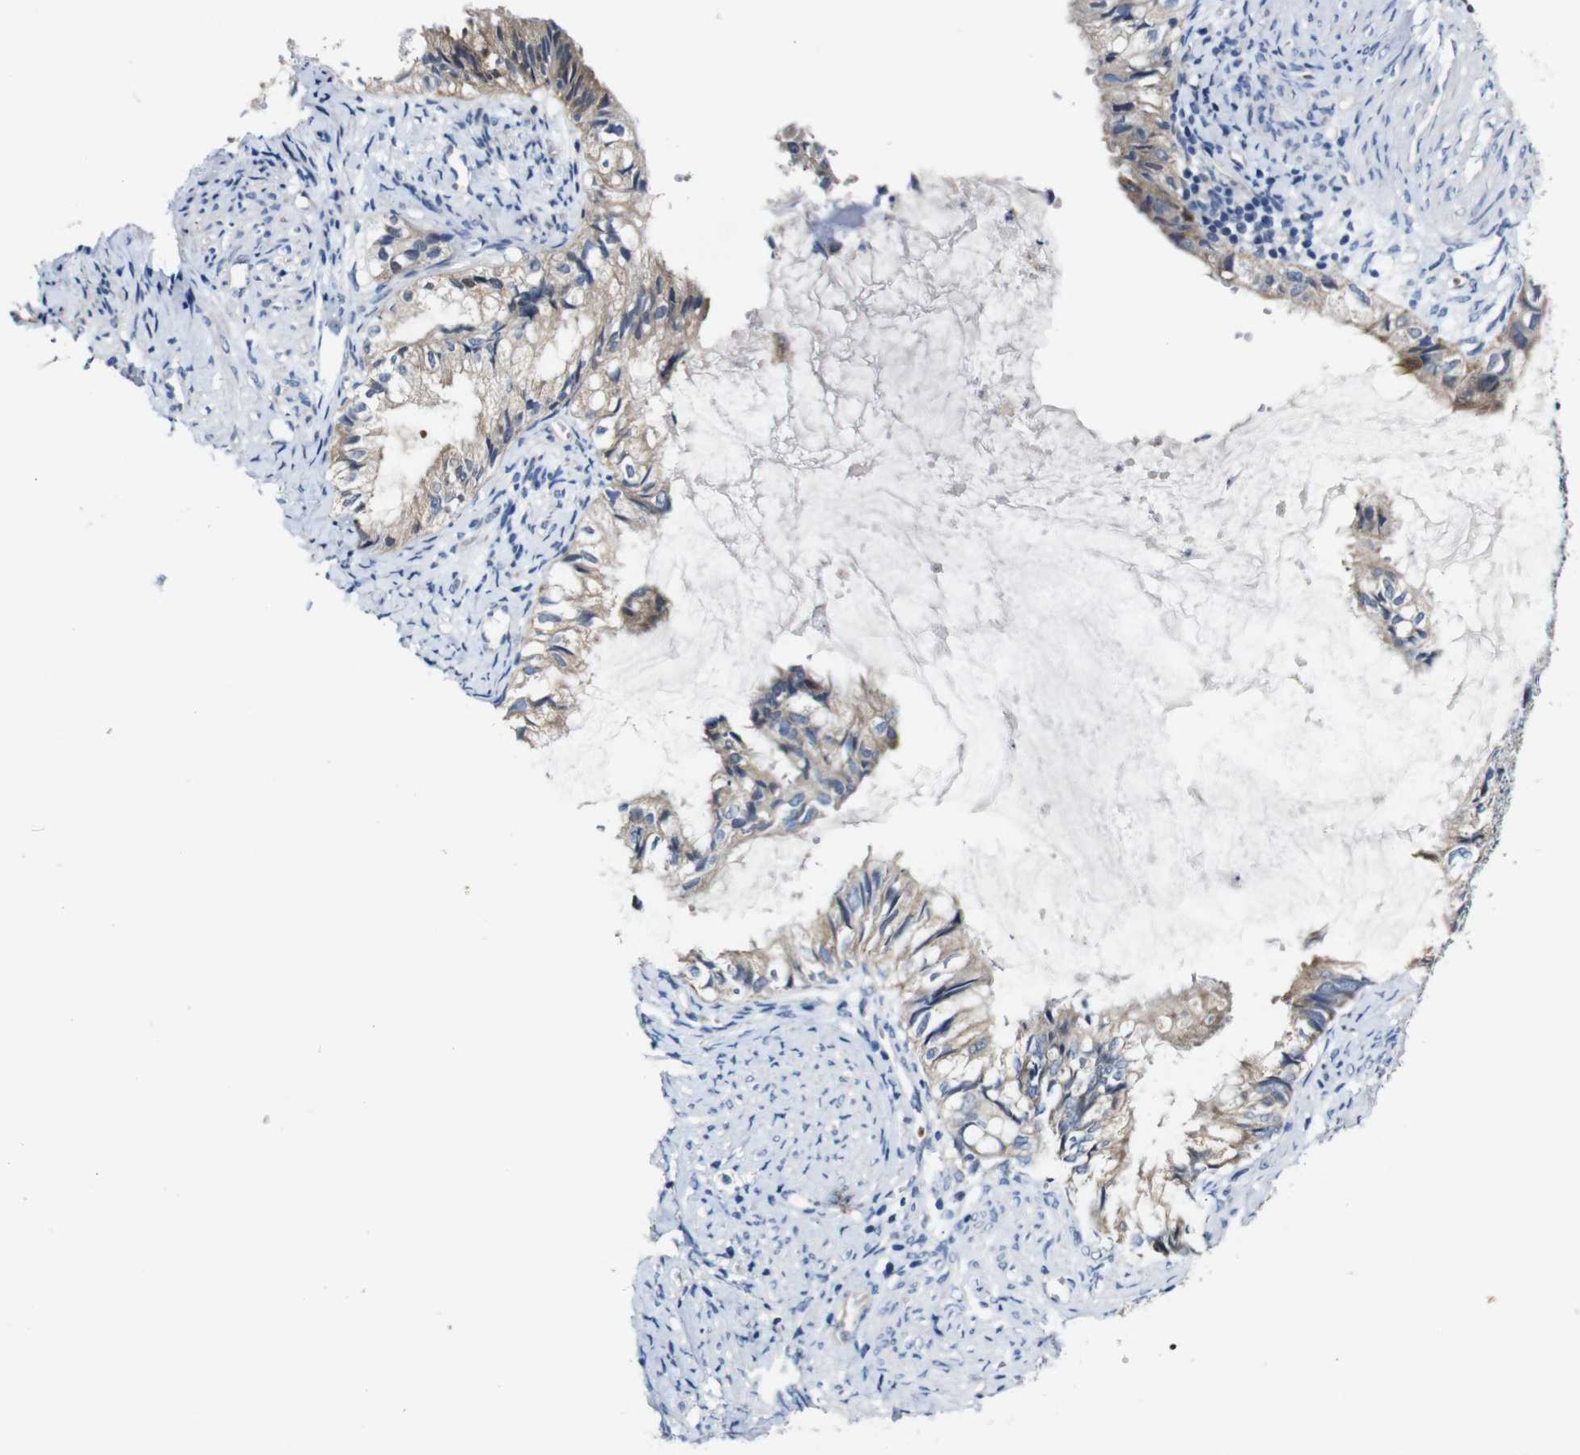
{"staining": {"intensity": "moderate", "quantity": ">75%", "location": "cytoplasmic/membranous"}, "tissue": "cervical cancer", "cell_type": "Tumor cells", "image_type": "cancer", "snomed": [{"axis": "morphology", "description": "Normal tissue, NOS"}, {"axis": "morphology", "description": "Adenocarcinoma, NOS"}, {"axis": "topography", "description": "Cervix"}, {"axis": "topography", "description": "Endometrium"}], "caption": "Immunohistochemical staining of cervical adenocarcinoma shows medium levels of moderate cytoplasmic/membranous protein staining in approximately >75% of tumor cells. The protein is shown in brown color, while the nuclei are stained blue.", "gene": "TBC1D32", "patient": {"sex": "female", "age": 86}}